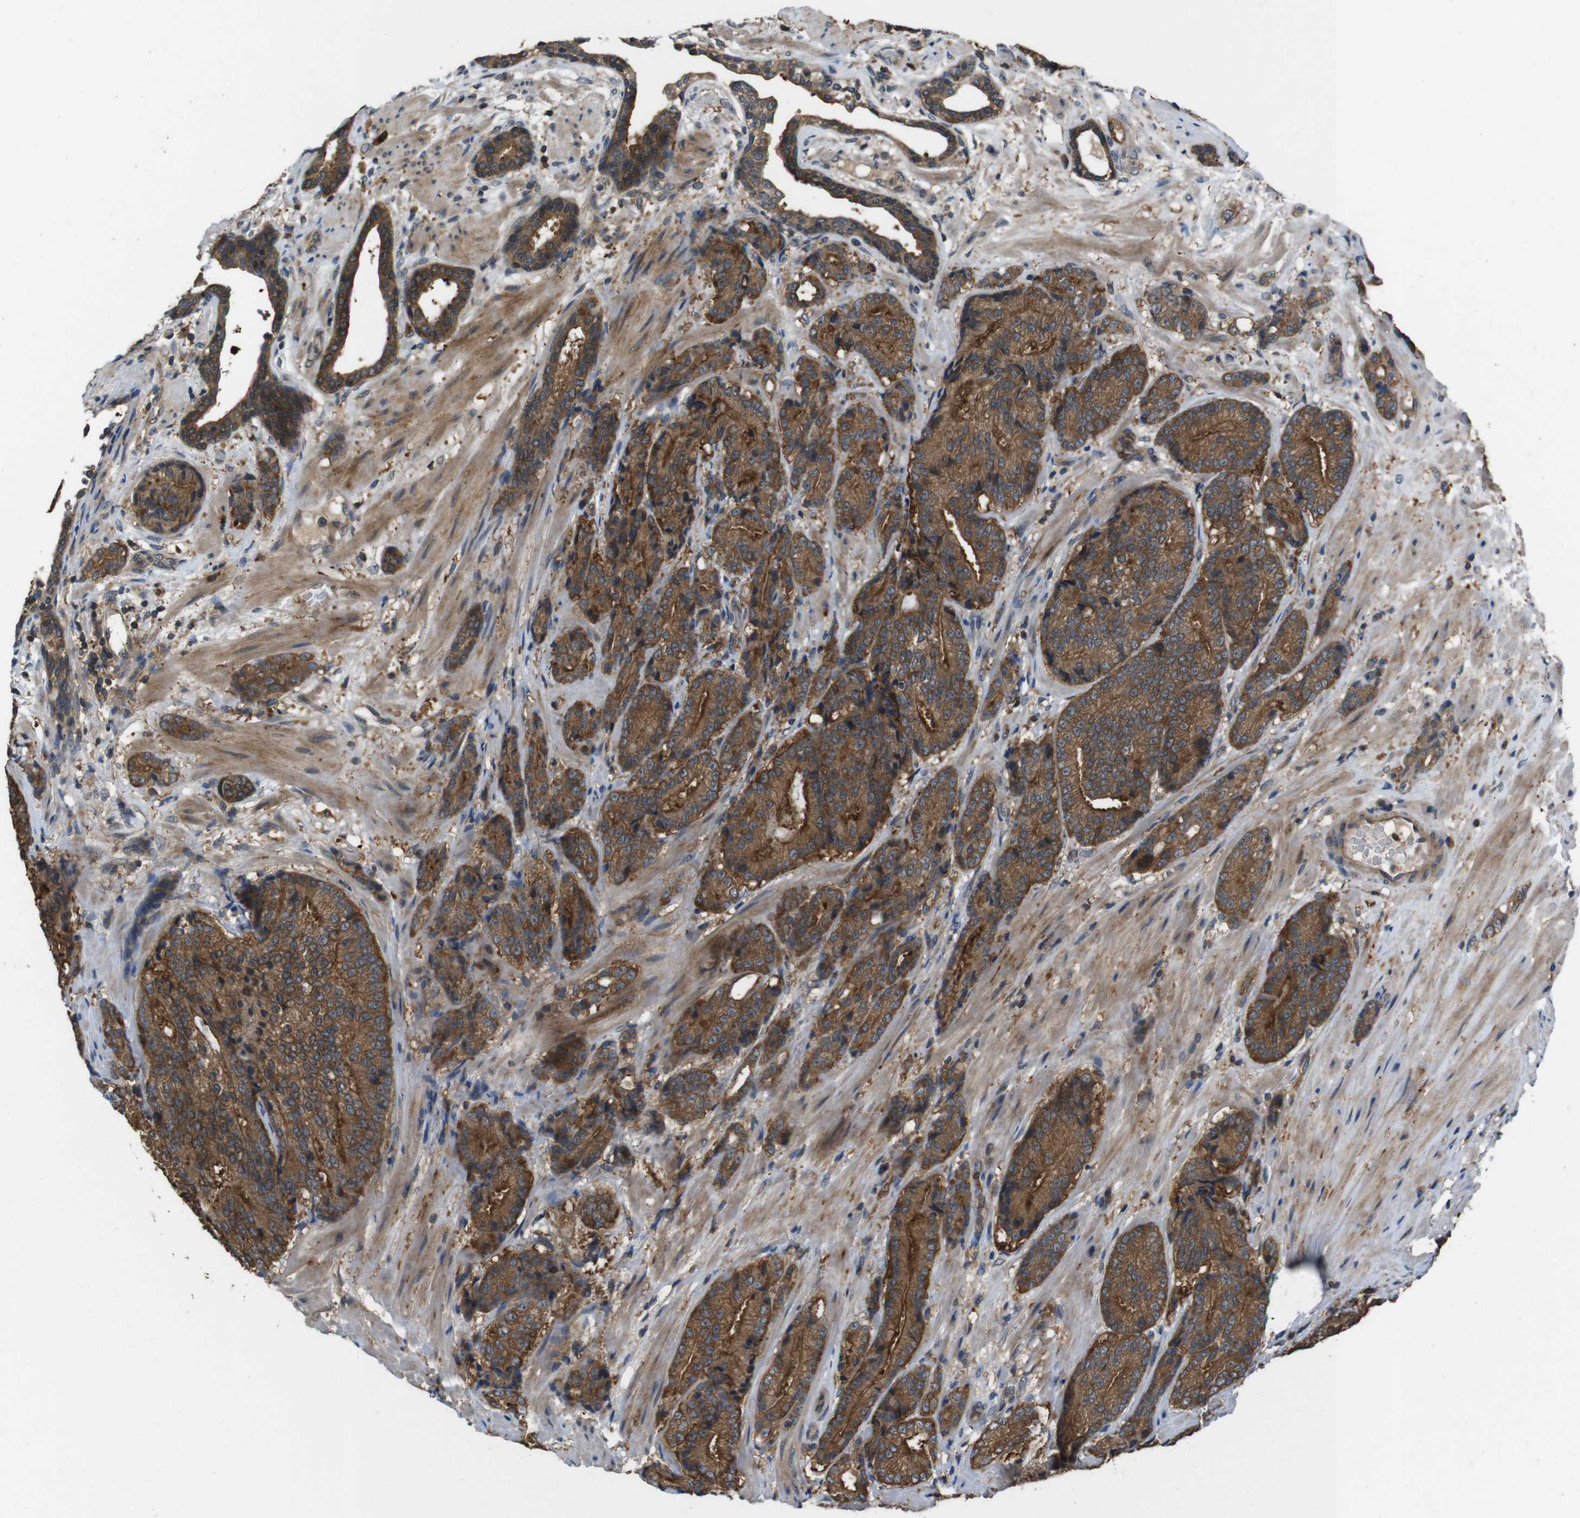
{"staining": {"intensity": "strong", "quantity": ">75%", "location": "cytoplasmic/membranous"}, "tissue": "prostate cancer", "cell_type": "Tumor cells", "image_type": "cancer", "snomed": [{"axis": "morphology", "description": "Adenocarcinoma, High grade"}, {"axis": "topography", "description": "Prostate"}], "caption": "Protein analysis of prostate cancer (adenocarcinoma (high-grade)) tissue demonstrates strong cytoplasmic/membranous staining in approximately >75% of tumor cells. (DAB (3,3'-diaminobenzidine) IHC, brown staining for protein, blue staining for nuclei).", "gene": "SLC22A23", "patient": {"sex": "male", "age": 61}}